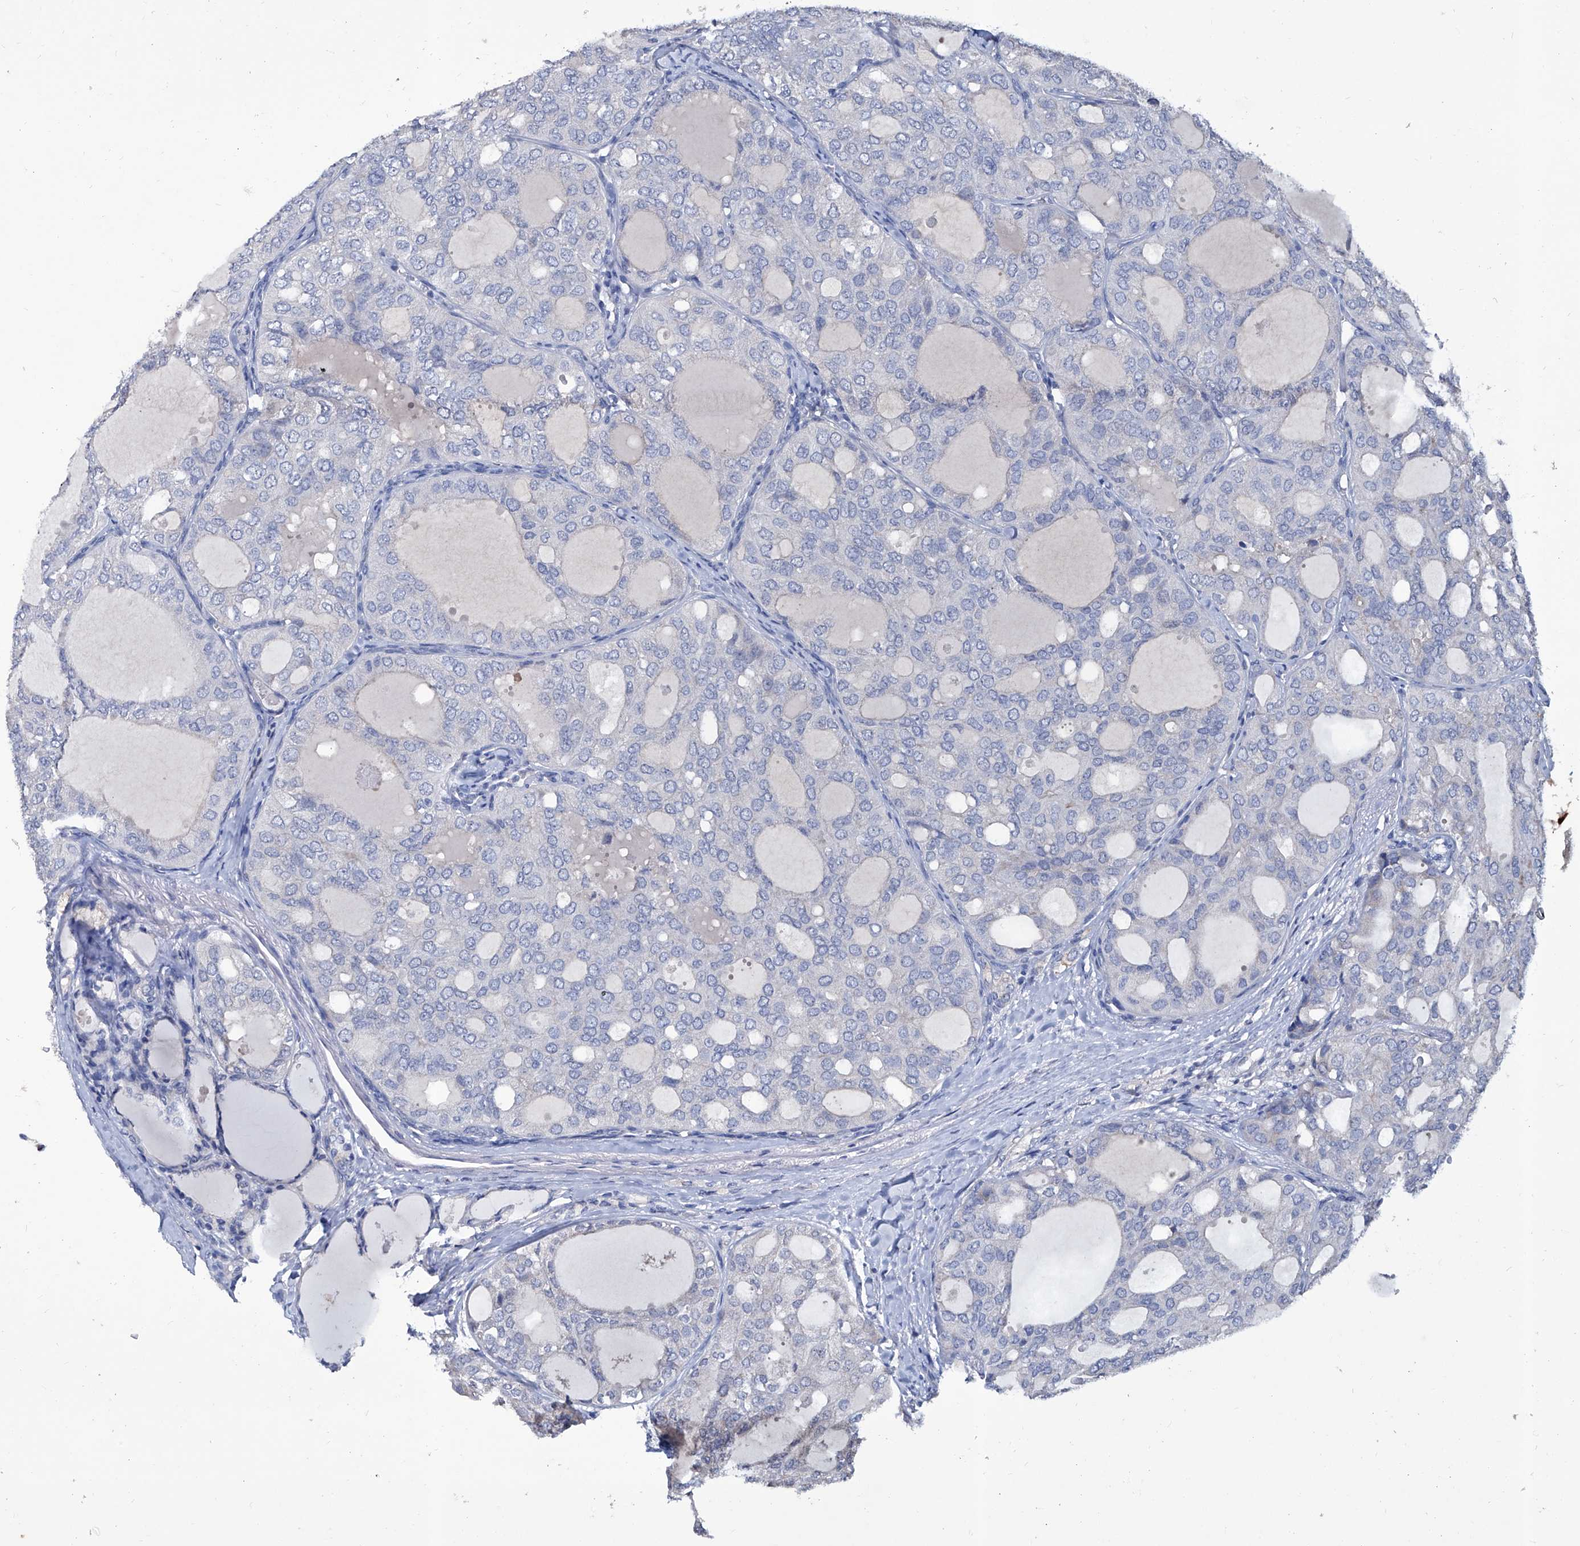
{"staining": {"intensity": "negative", "quantity": "none", "location": "none"}, "tissue": "thyroid cancer", "cell_type": "Tumor cells", "image_type": "cancer", "snomed": [{"axis": "morphology", "description": "Follicular adenoma carcinoma, NOS"}, {"axis": "topography", "description": "Thyroid gland"}], "caption": "This is an IHC histopathology image of human thyroid follicular adenoma carcinoma. There is no expression in tumor cells.", "gene": "KLHL17", "patient": {"sex": "male", "age": 75}}